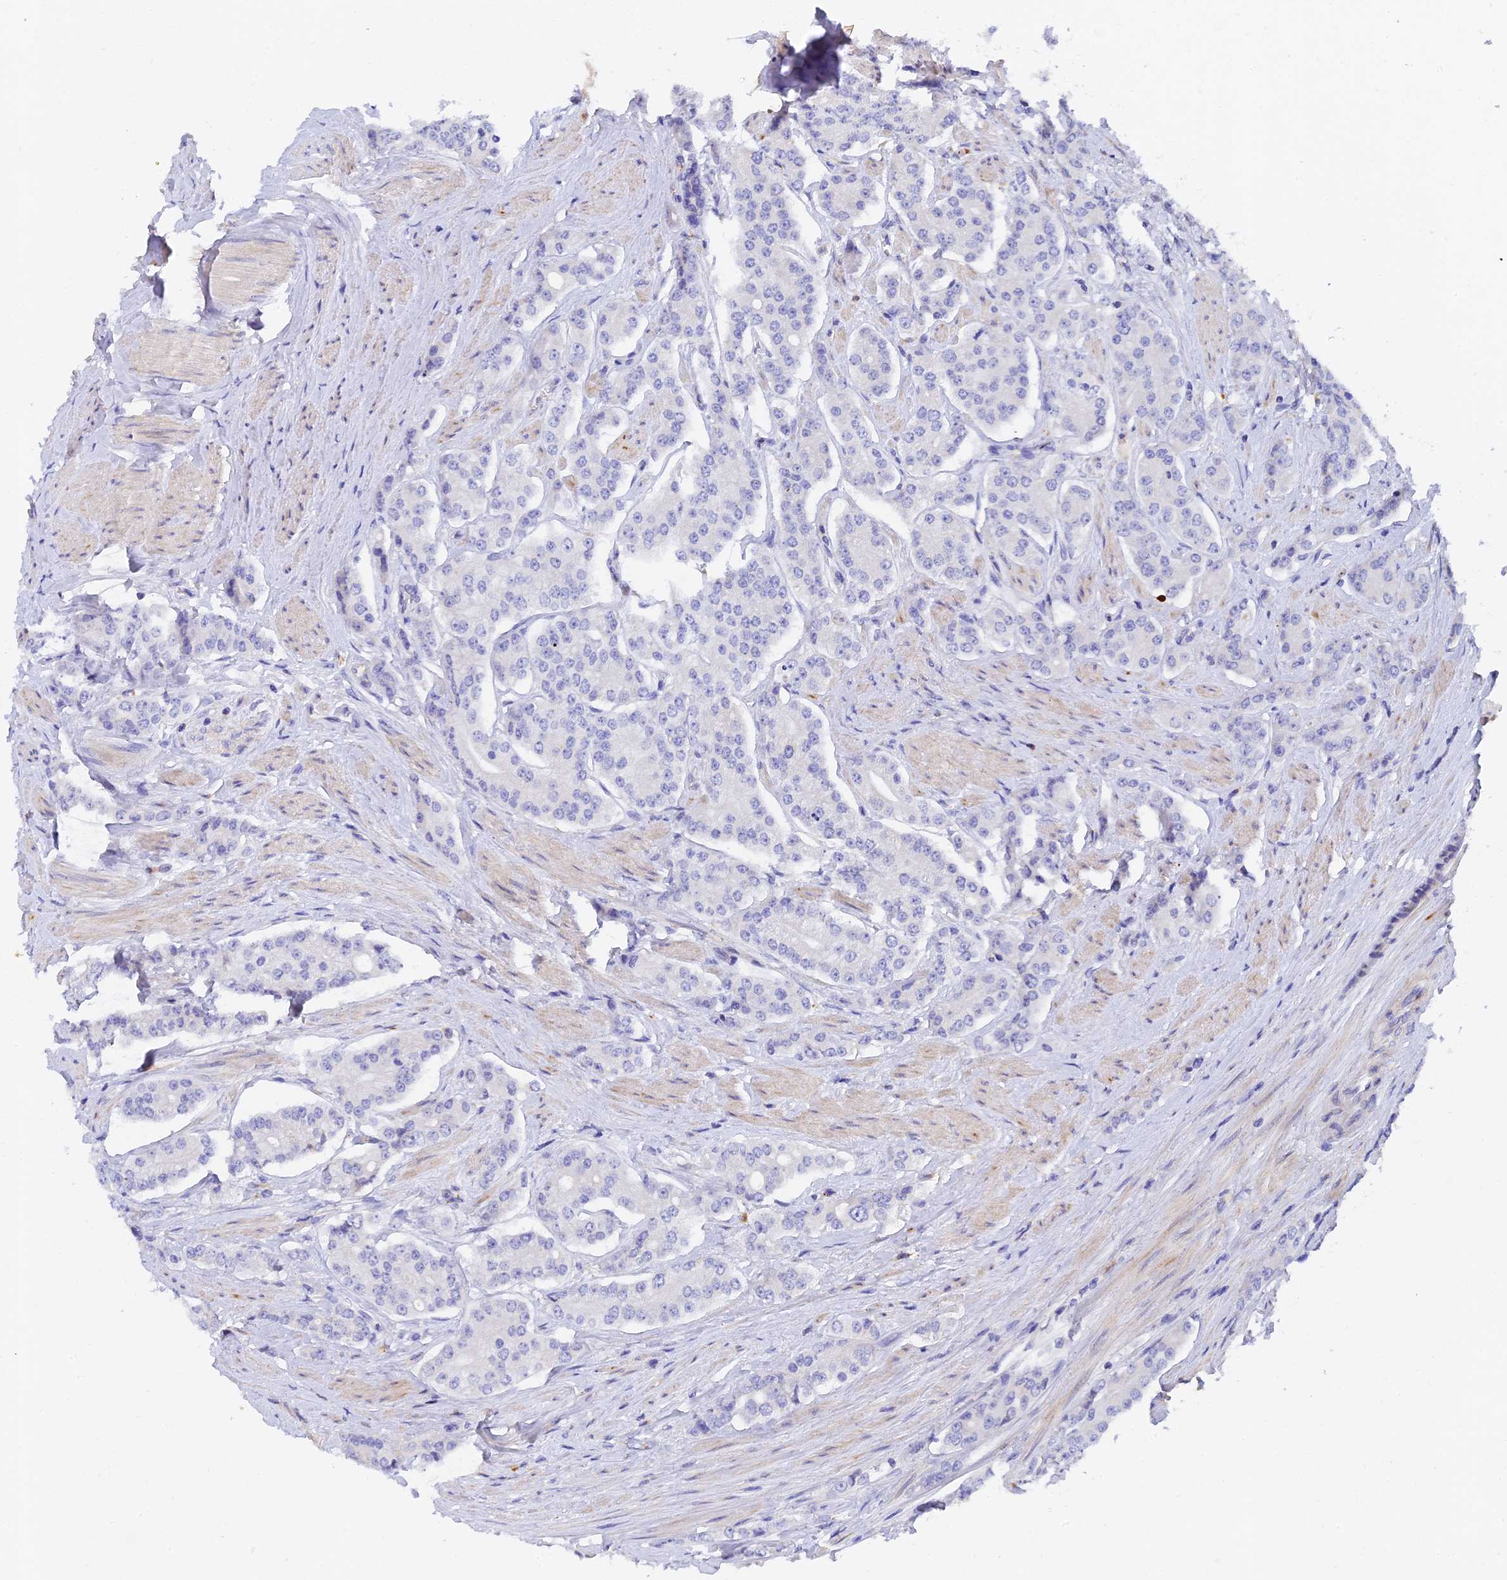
{"staining": {"intensity": "negative", "quantity": "none", "location": "none"}, "tissue": "prostate cancer", "cell_type": "Tumor cells", "image_type": "cancer", "snomed": [{"axis": "morphology", "description": "Adenocarcinoma, High grade"}, {"axis": "topography", "description": "Prostate"}], "caption": "This is an immunohistochemistry micrograph of adenocarcinoma (high-grade) (prostate). There is no positivity in tumor cells.", "gene": "RPGRIP1L", "patient": {"sex": "male", "age": 71}}